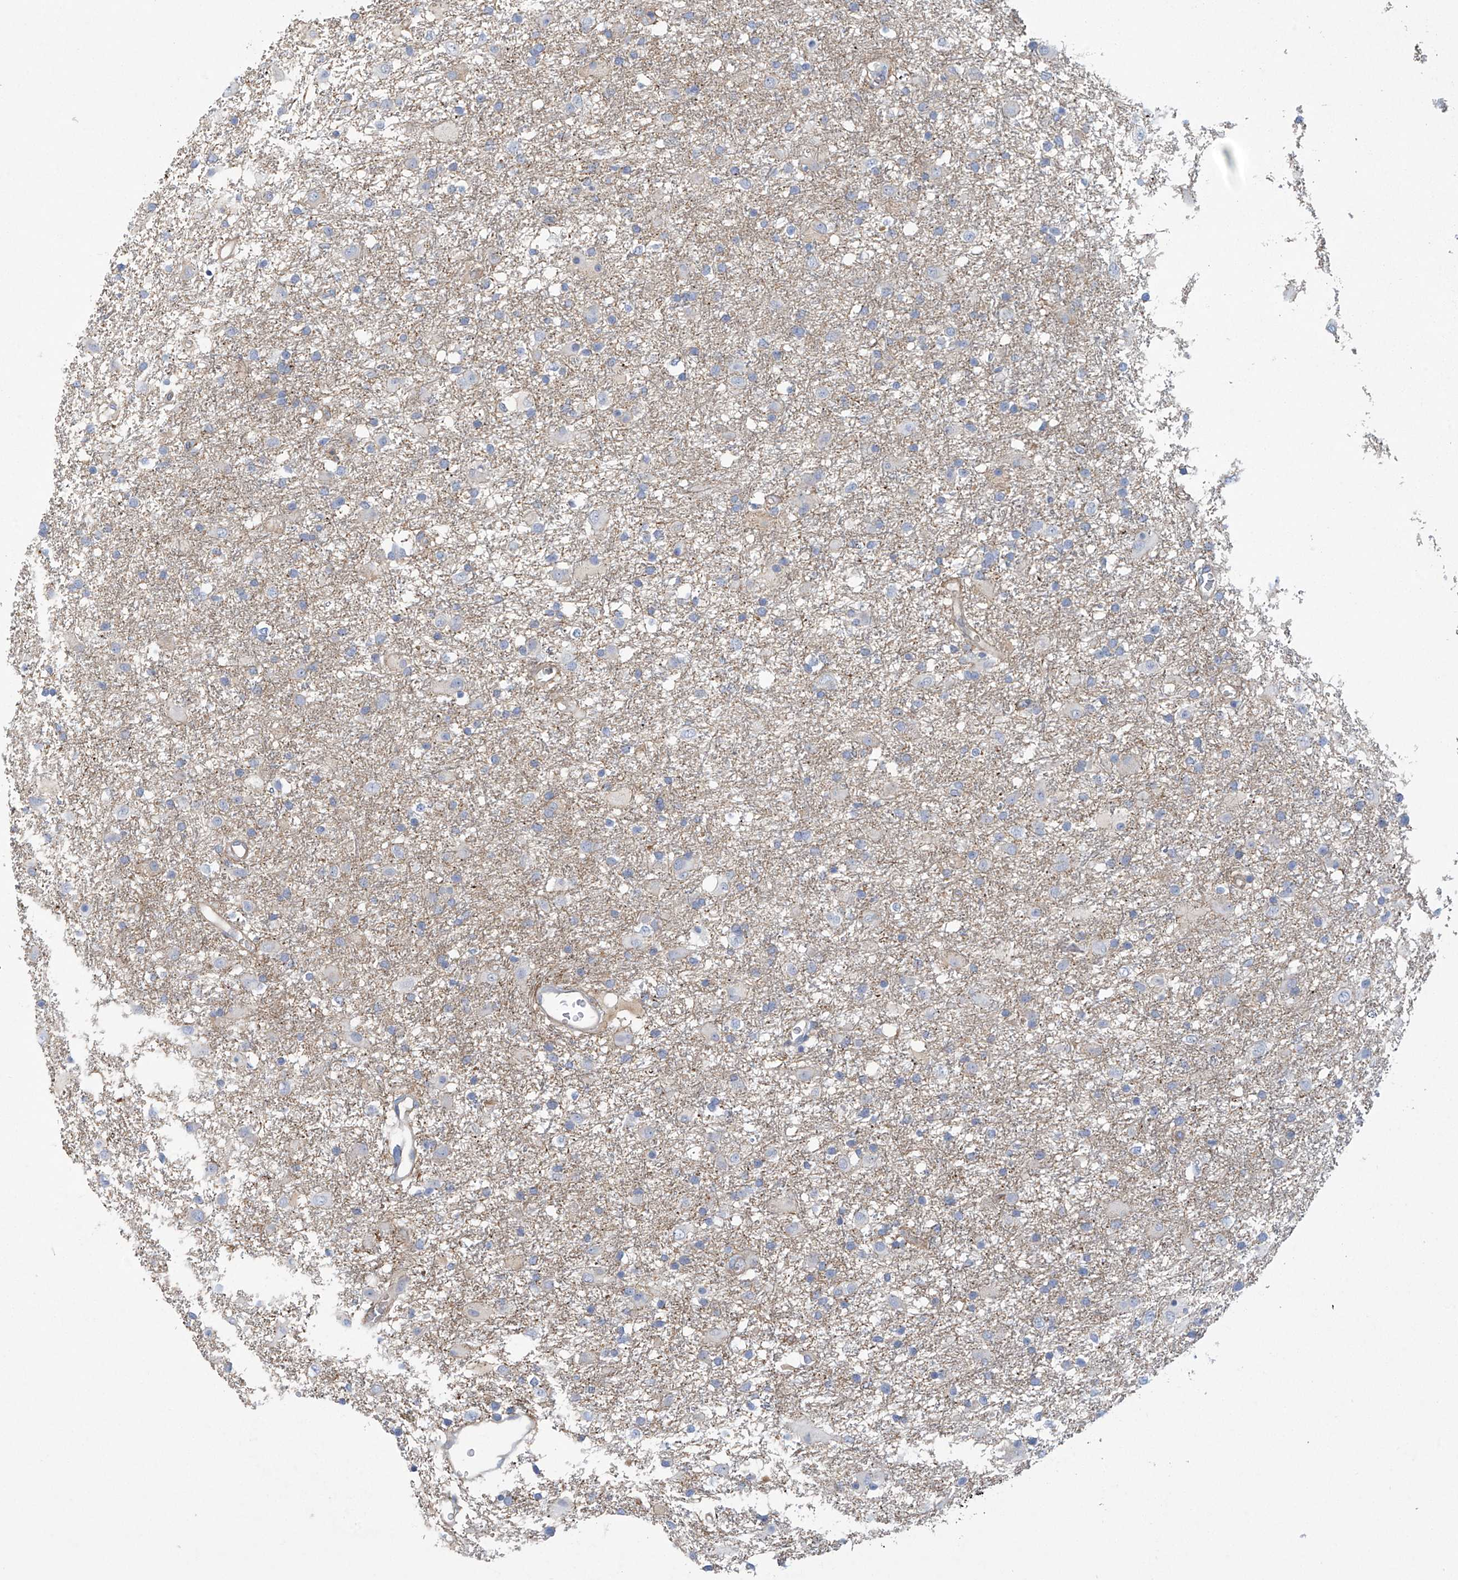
{"staining": {"intensity": "negative", "quantity": "none", "location": "none"}, "tissue": "glioma", "cell_type": "Tumor cells", "image_type": "cancer", "snomed": [{"axis": "morphology", "description": "Glioma, malignant, Low grade"}, {"axis": "topography", "description": "Brain"}], "caption": "Immunohistochemistry photomicrograph of glioma stained for a protein (brown), which exhibits no expression in tumor cells. Brightfield microscopy of immunohistochemistry (IHC) stained with DAB (brown) and hematoxylin (blue), captured at high magnification.", "gene": "ABHD13", "patient": {"sex": "male", "age": 65}}